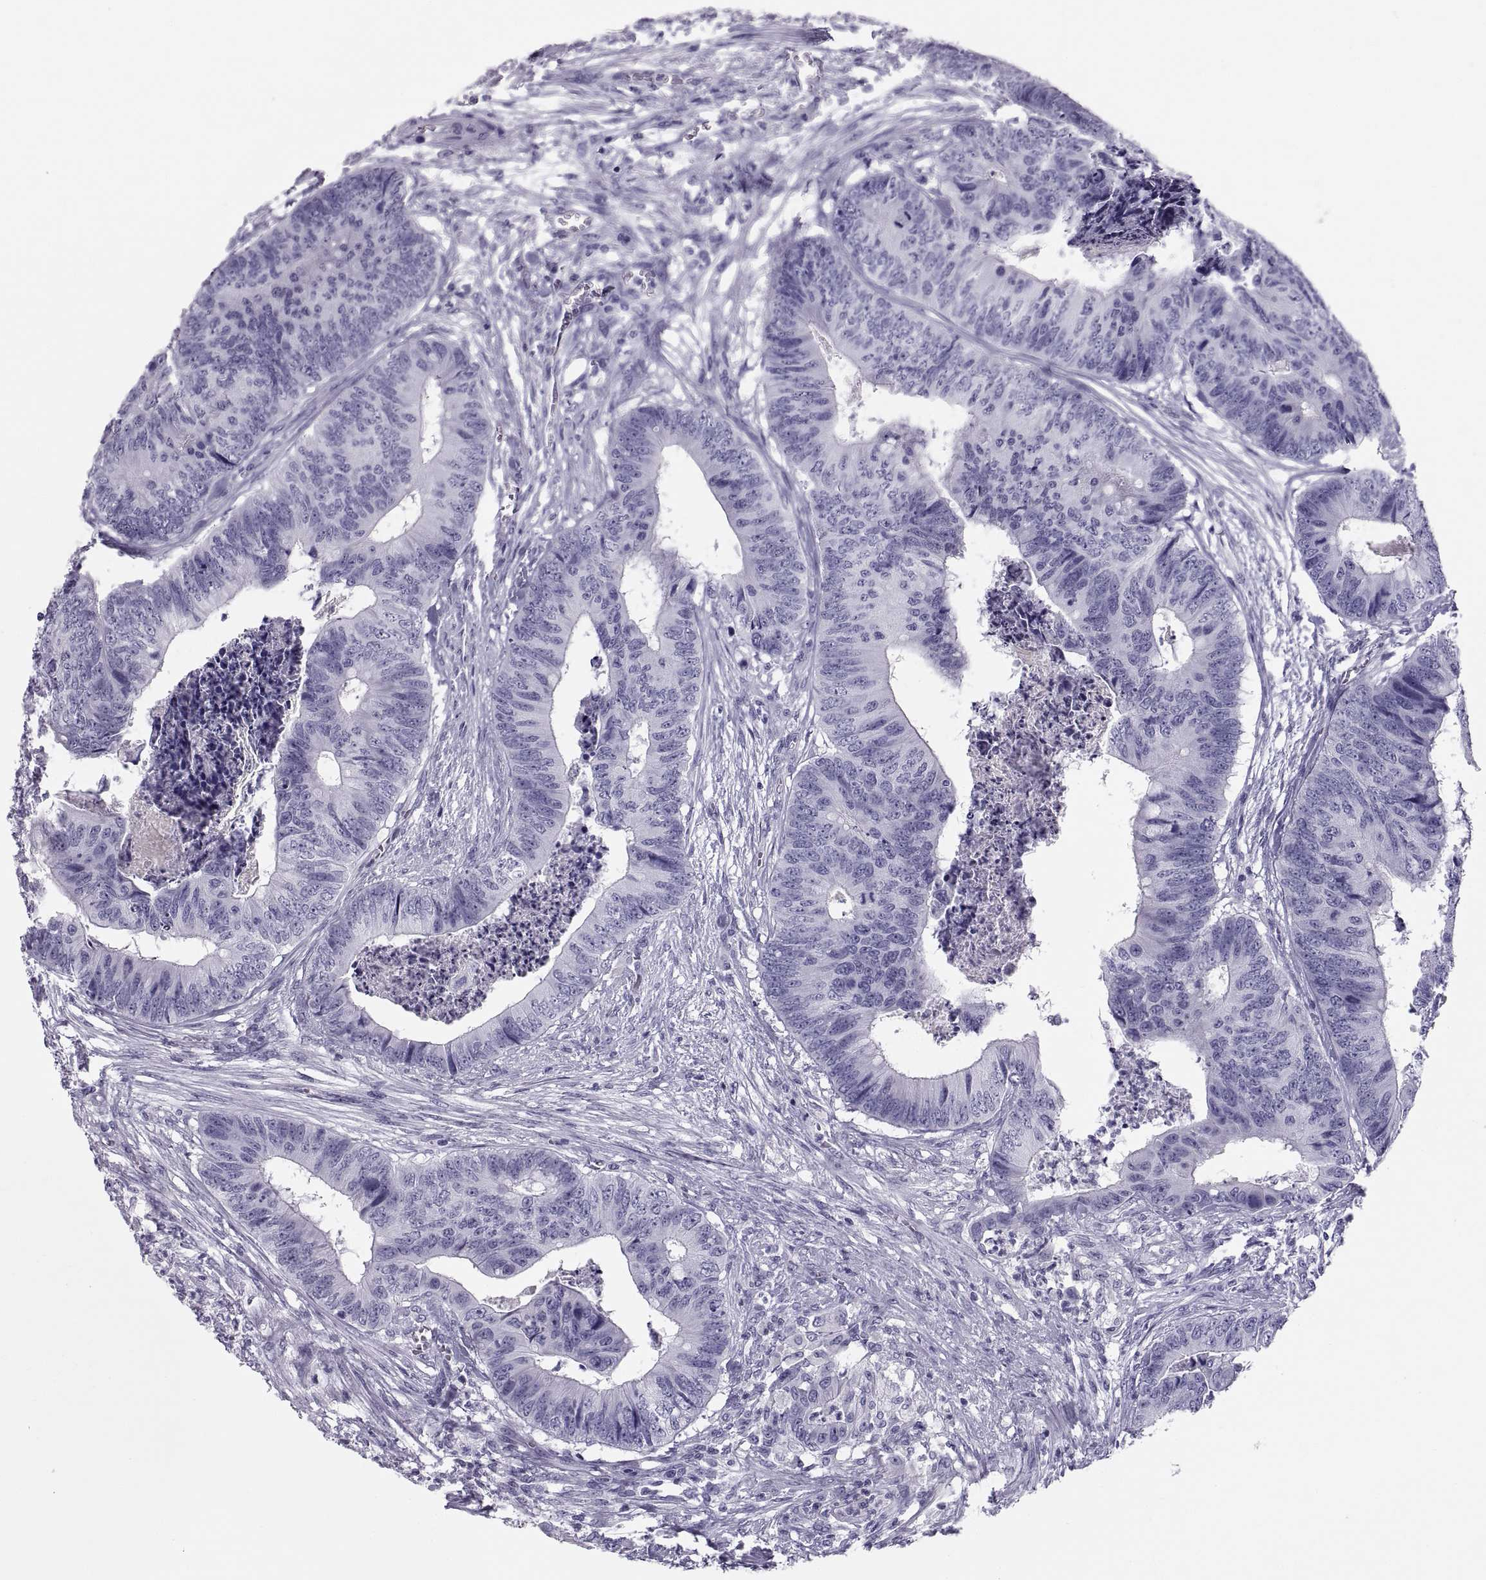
{"staining": {"intensity": "negative", "quantity": "none", "location": "none"}, "tissue": "colorectal cancer", "cell_type": "Tumor cells", "image_type": "cancer", "snomed": [{"axis": "morphology", "description": "Adenocarcinoma, NOS"}, {"axis": "topography", "description": "Colon"}], "caption": "Colorectal adenocarcinoma was stained to show a protein in brown. There is no significant positivity in tumor cells.", "gene": "PAX2", "patient": {"sex": "male", "age": 84}}